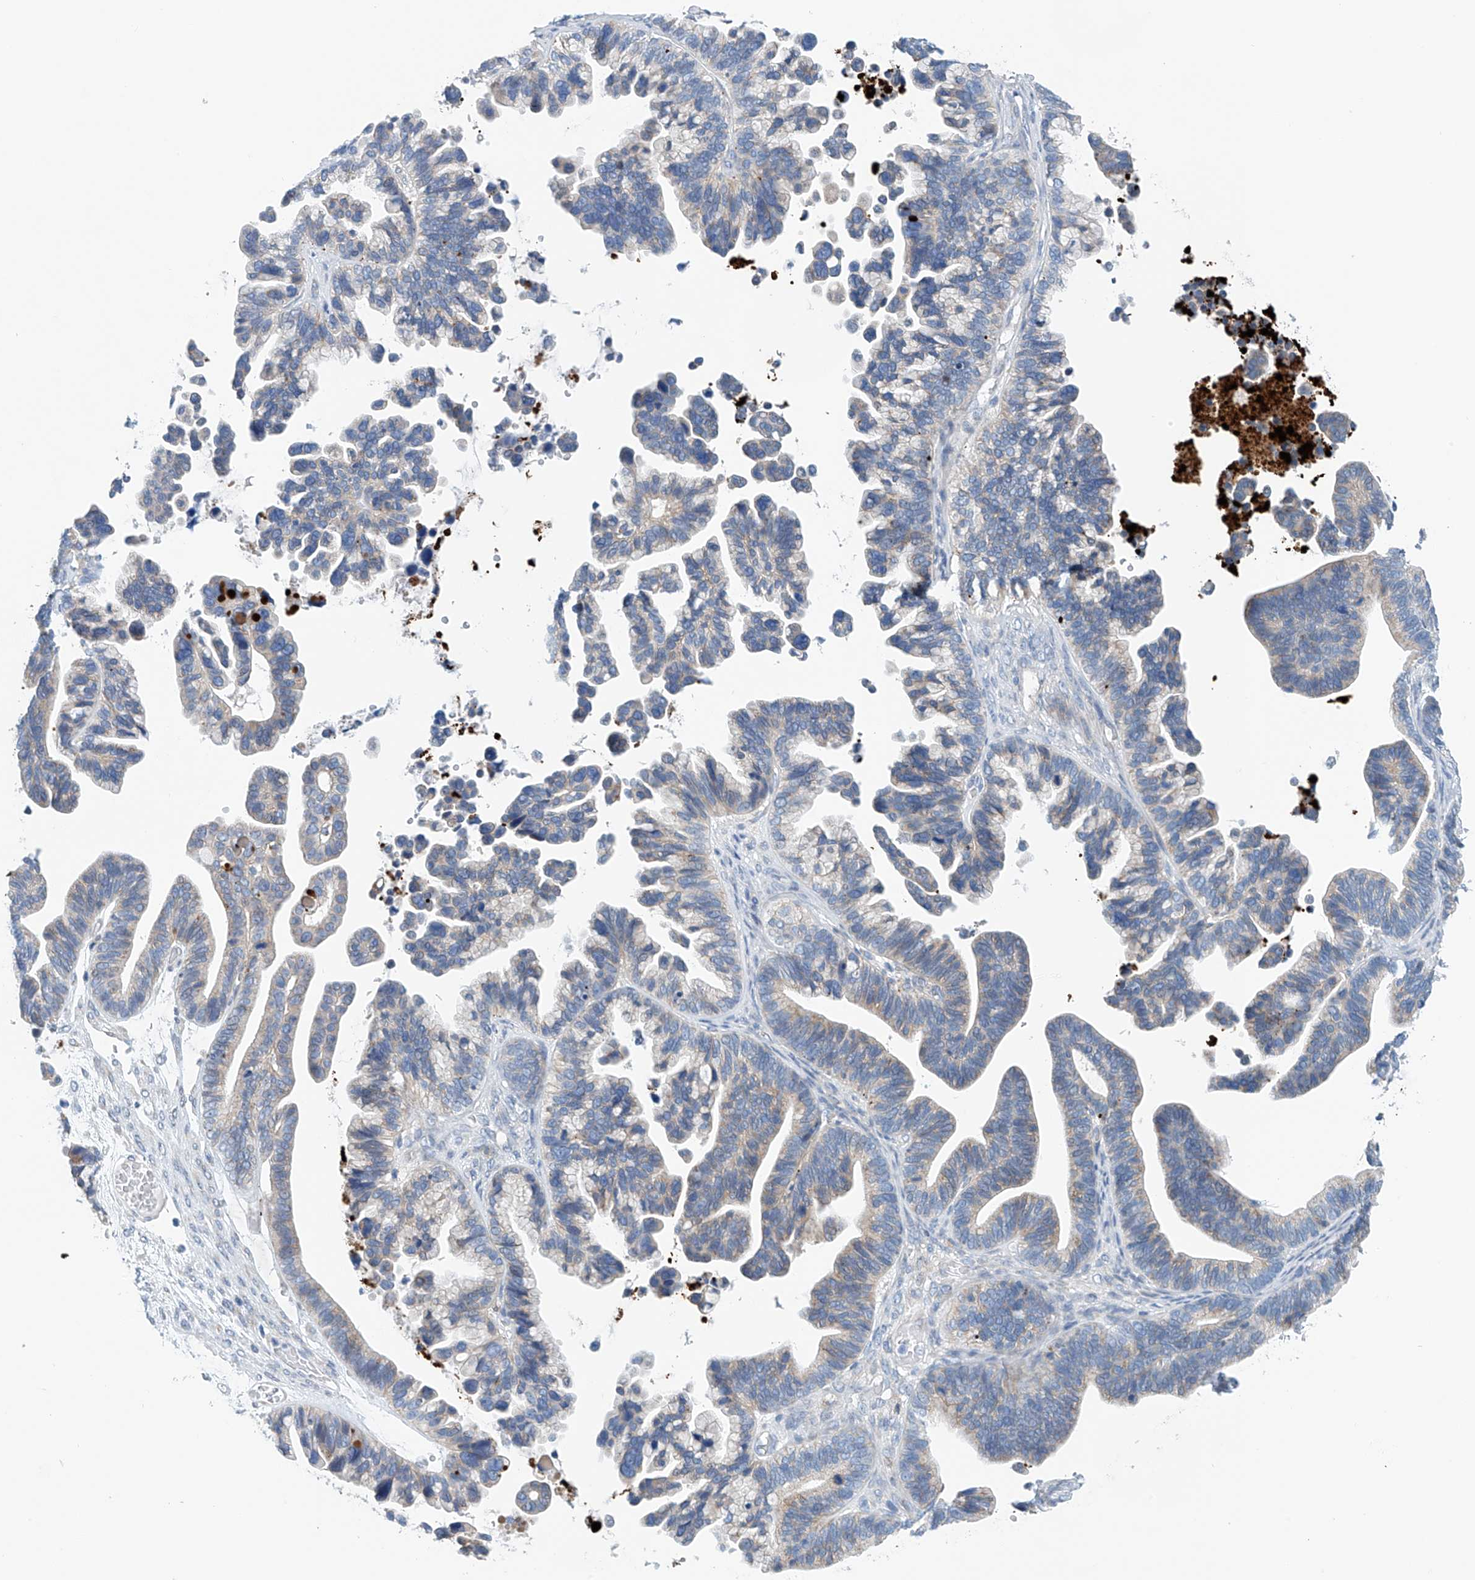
{"staining": {"intensity": "negative", "quantity": "none", "location": "none"}, "tissue": "ovarian cancer", "cell_type": "Tumor cells", "image_type": "cancer", "snomed": [{"axis": "morphology", "description": "Cystadenocarcinoma, serous, NOS"}, {"axis": "topography", "description": "Ovary"}], "caption": "Human ovarian cancer (serous cystadenocarcinoma) stained for a protein using IHC displays no staining in tumor cells.", "gene": "CEP85L", "patient": {"sex": "female", "age": 56}}